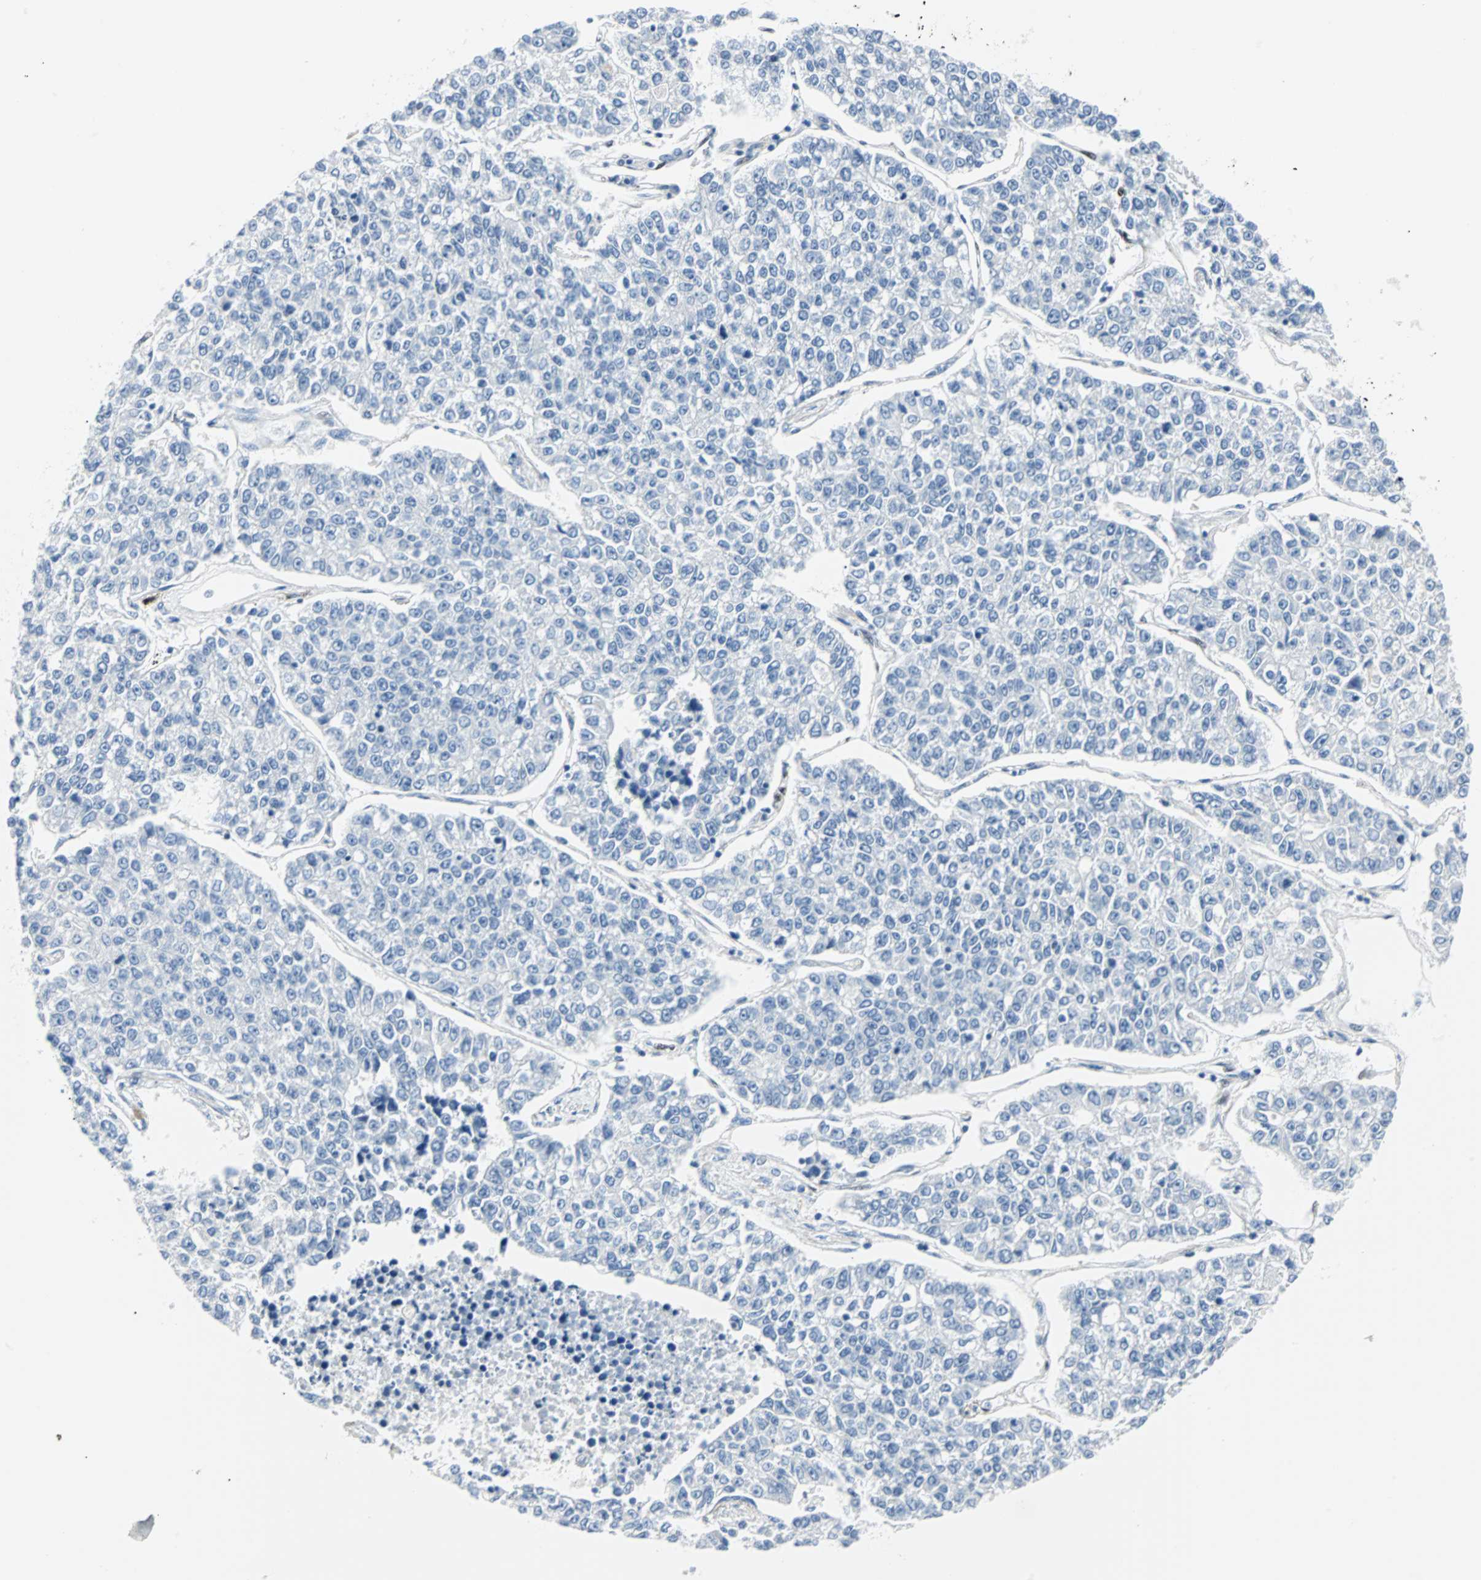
{"staining": {"intensity": "negative", "quantity": "none", "location": "none"}, "tissue": "lung cancer", "cell_type": "Tumor cells", "image_type": "cancer", "snomed": [{"axis": "morphology", "description": "Adenocarcinoma, NOS"}, {"axis": "topography", "description": "Lung"}], "caption": "This is an immunohistochemistry (IHC) histopathology image of lung cancer (adenocarcinoma). There is no staining in tumor cells.", "gene": "IL33", "patient": {"sex": "male", "age": 49}}